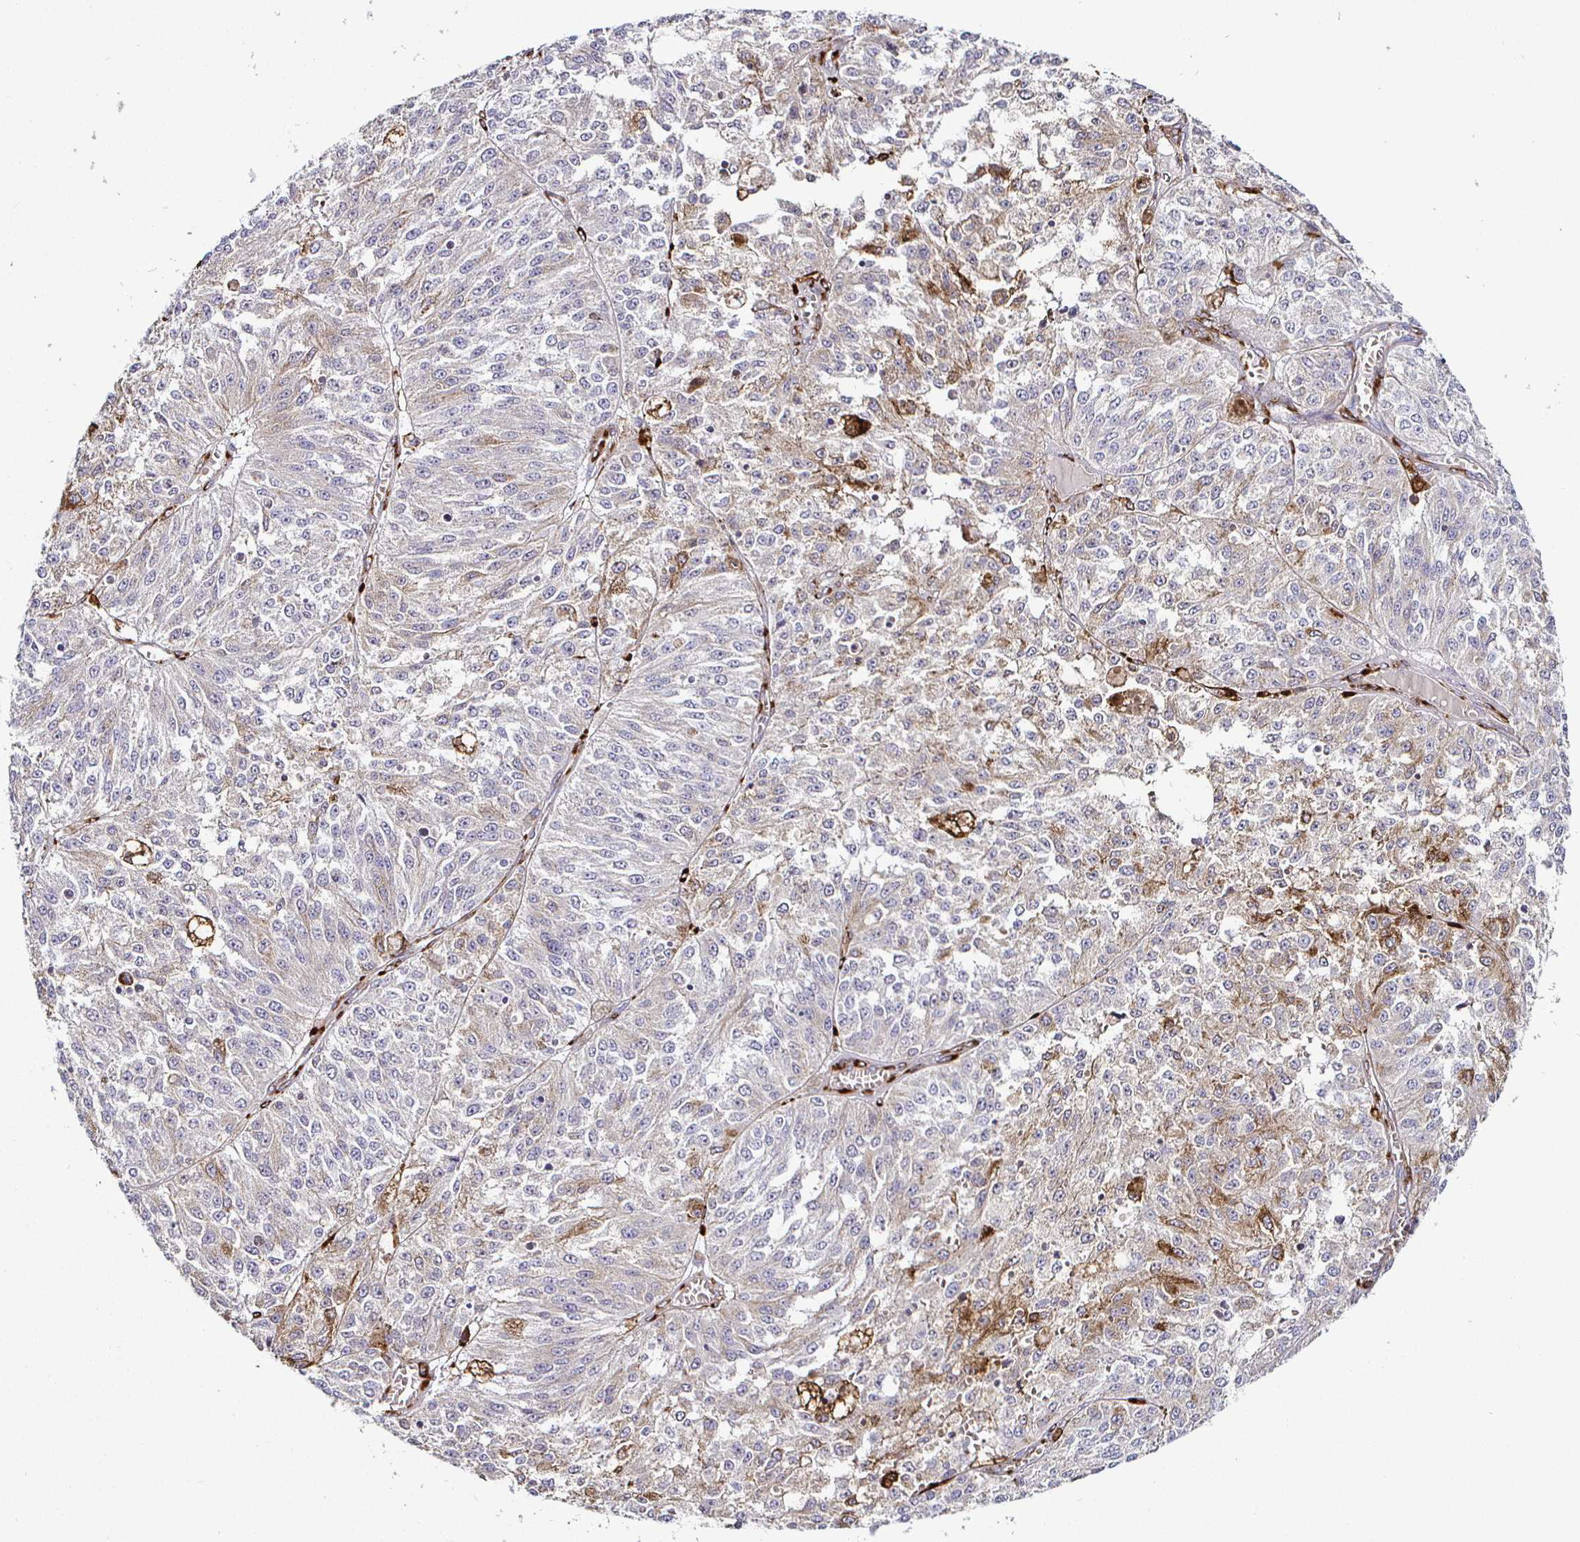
{"staining": {"intensity": "strong", "quantity": "<25%", "location": "cytoplasmic/membranous"}, "tissue": "melanoma", "cell_type": "Tumor cells", "image_type": "cancer", "snomed": [{"axis": "morphology", "description": "Malignant melanoma, Metastatic site"}, {"axis": "topography", "description": "Lymph node"}], "caption": "The histopathology image exhibits immunohistochemical staining of melanoma. There is strong cytoplasmic/membranous expression is present in approximately <25% of tumor cells.", "gene": "P4HA2", "patient": {"sex": "female", "age": 64}}